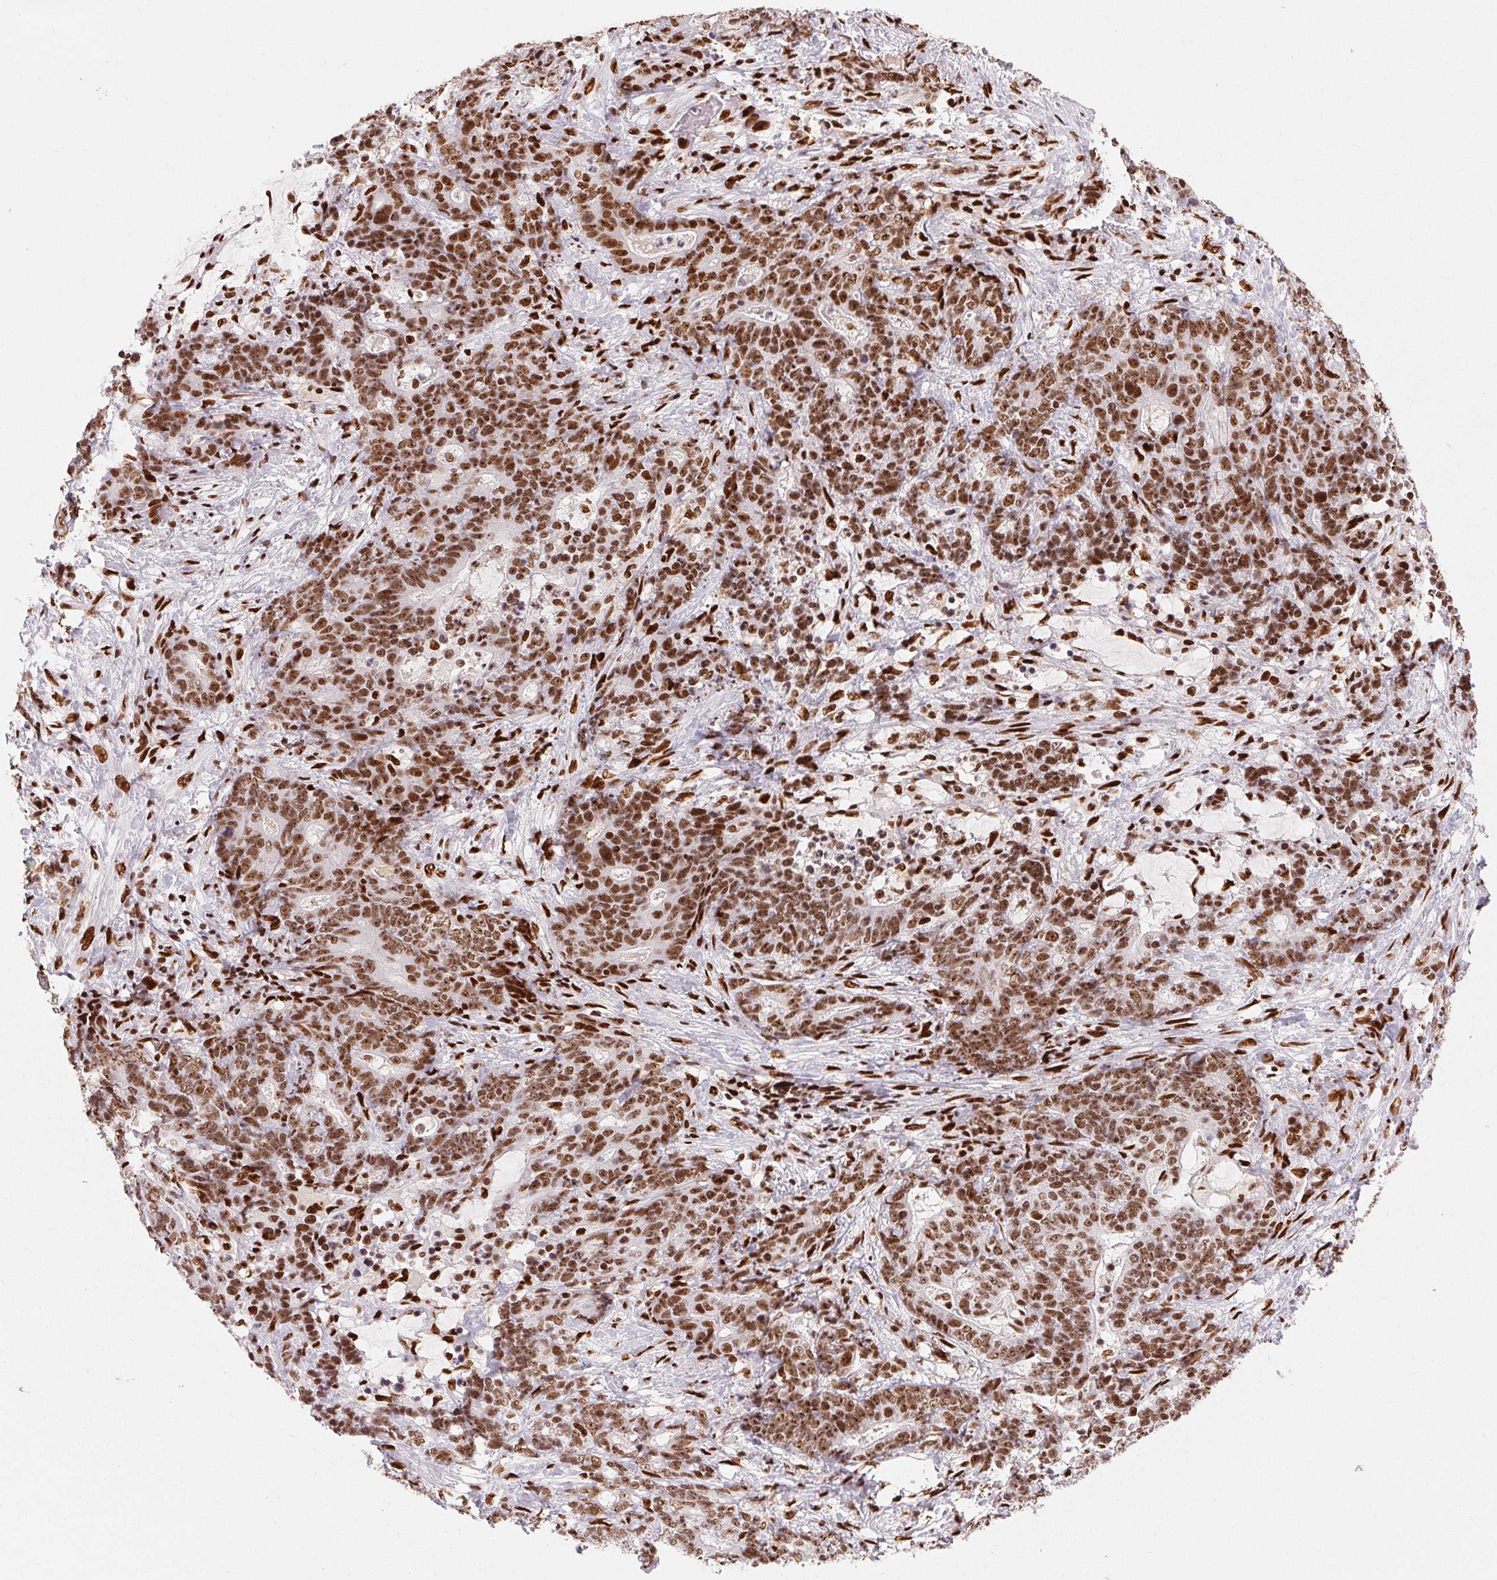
{"staining": {"intensity": "moderate", "quantity": ">75%", "location": "nuclear"}, "tissue": "stomach cancer", "cell_type": "Tumor cells", "image_type": "cancer", "snomed": [{"axis": "morphology", "description": "Normal tissue, NOS"}, {"axis": "morphology", "description": "Adenocarcinoma, NOS"}, {"axis": "topography", "description": "Stomach"}], "caption": "Protein analysis of adenocarcinoma (stomach) tissue exhibits moderate nuclear staining in about >75% of tumor cells.", "gene": "ZNF80", "patient": {"sex": "female", "age": 64}}